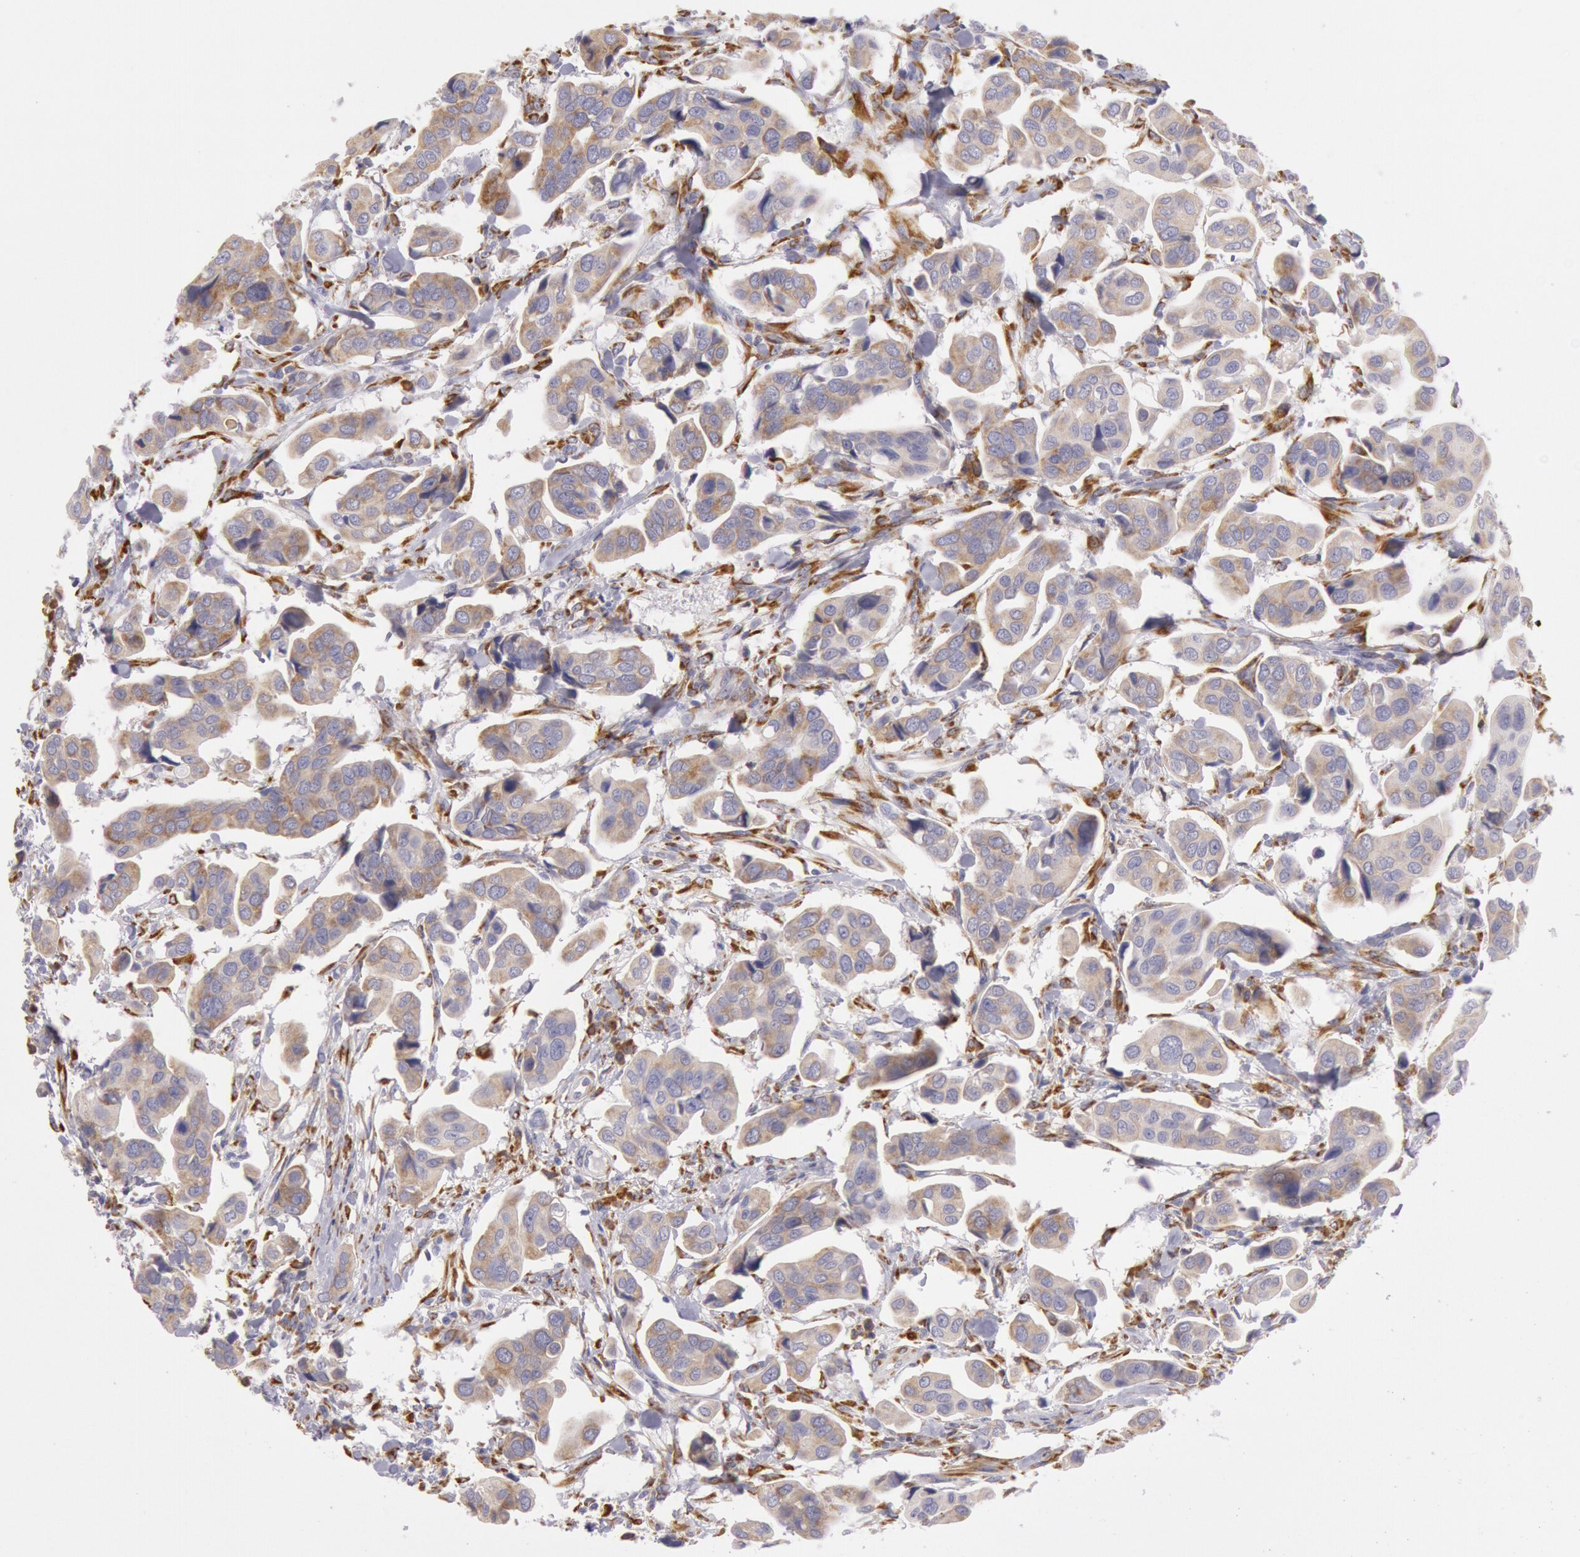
{"staining": {"intensity": "weak", "quantity": ">75%", "location": "cytoplasmic/membranous"}, "tissue": "urothelial cancer", "cell_type": "Tumor cells", "image_type": "cancer", "snomed": [{"axis": "morphology", "description": "Adenocarcinoma, NOS"}, {"axis": "topography", "description": "Urinary bladder"}], "caption": "About >75% of tumor cells in adenocarcinoma demonstrate weak cytoplasmic/membranous protein positivity as visualized by brown immunohistochemical staining.", "gene": "CIDEB", "patient": {"sex": "male", "age": 61}}